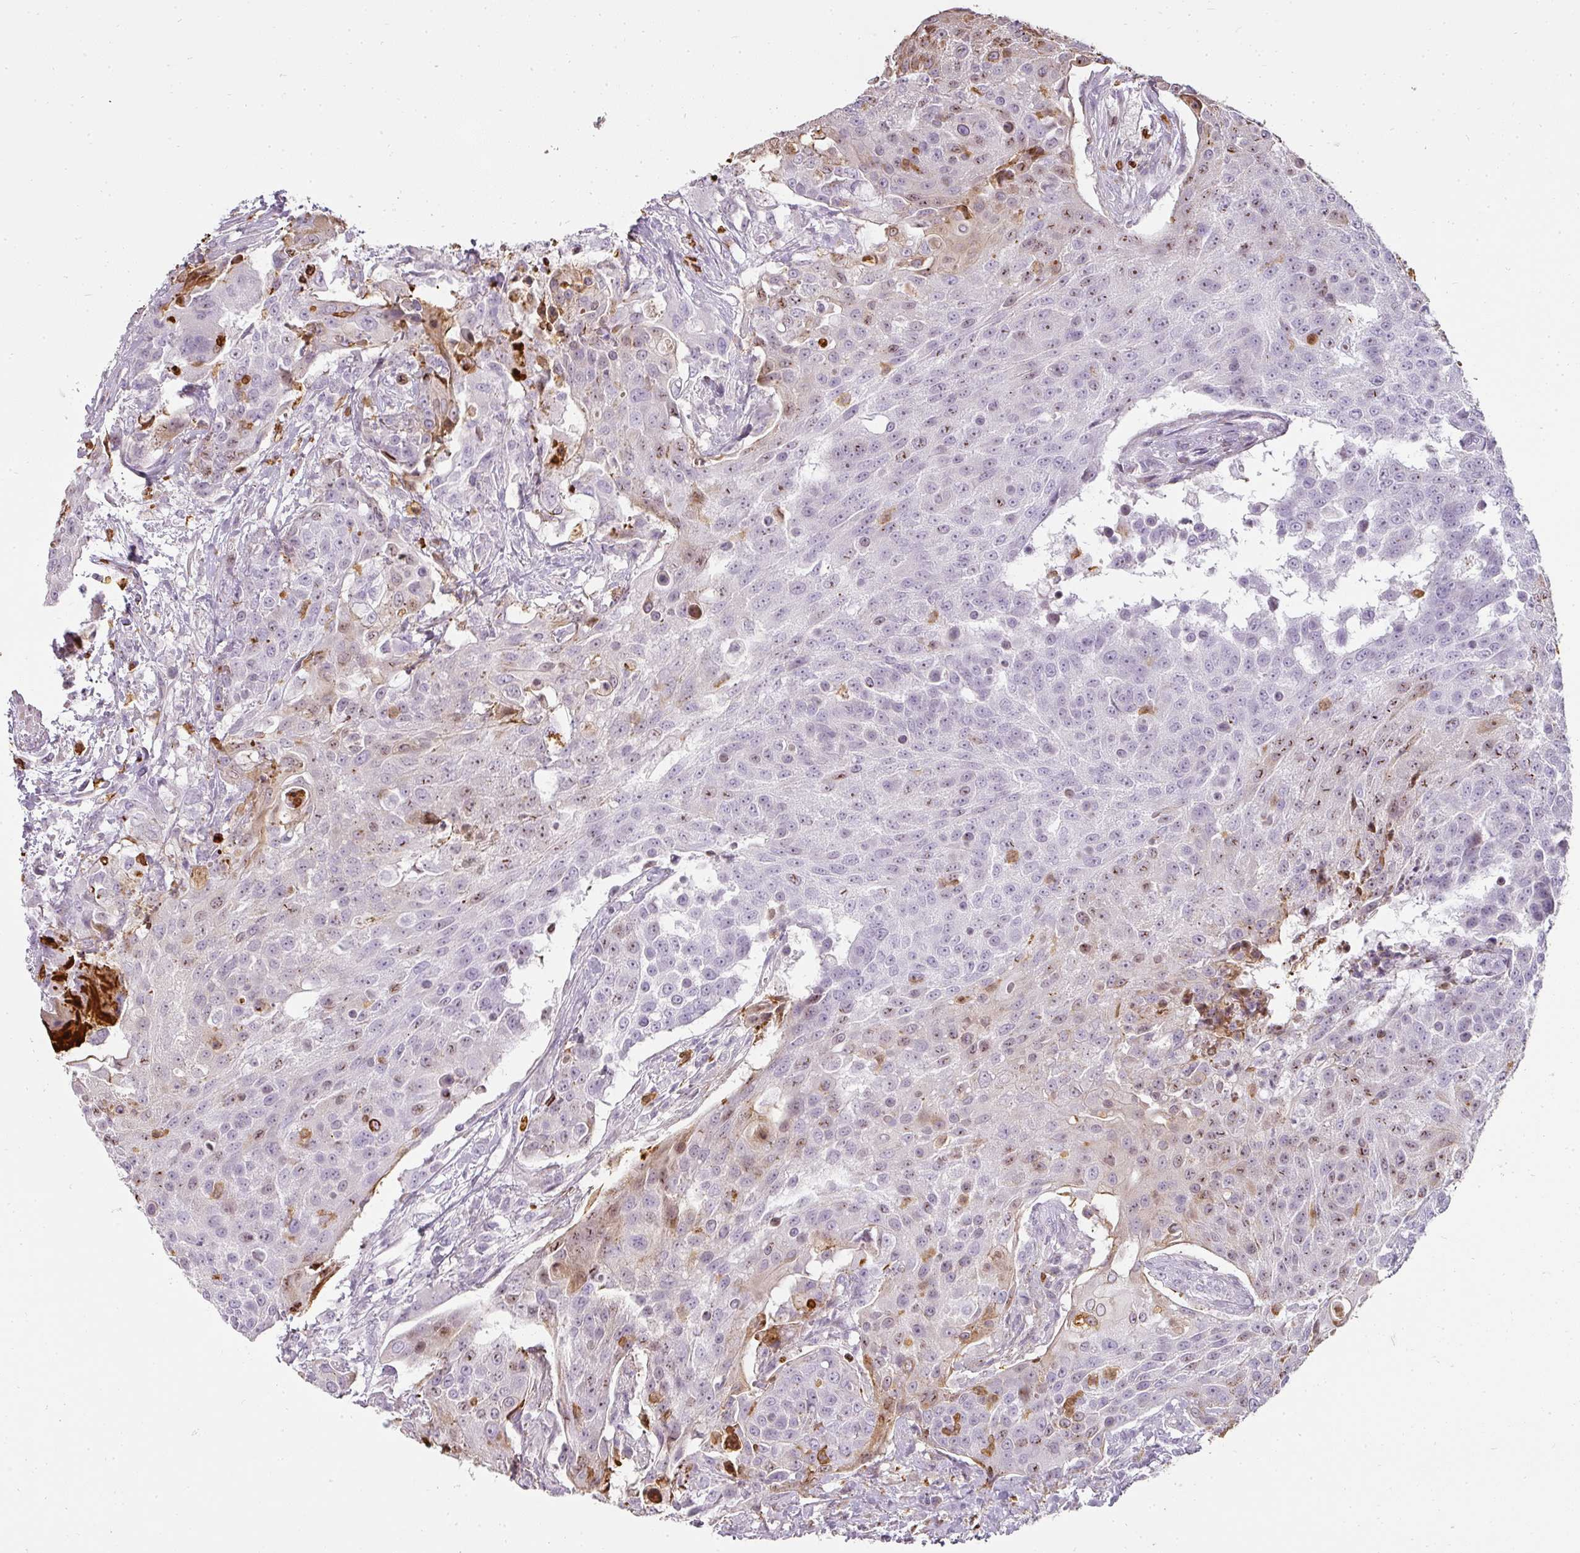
{"staining": {"intensity": "moderate", "quantity": "<25%", "location": "cytoplasmic/membranous,nuclear"}, "tissue": "urothelial cancer", "cell_type": "Tumor cells", "image_type": "cancer", "snomed": [{"axis": "morphology", "description": "Urothelial carcinoma, High grade"}, {"axis": "topography", "description": "Urinary bladder"}], "caption": "The image reveals staining of urothelial cancer, revealing moderate cytoplasmic/membranous and nuclear protein positivity (brown color) within tumor cells. Nuclei are stained in blue.", "gene": "BIK", "patient": {"sex": "female", "age": 63}}